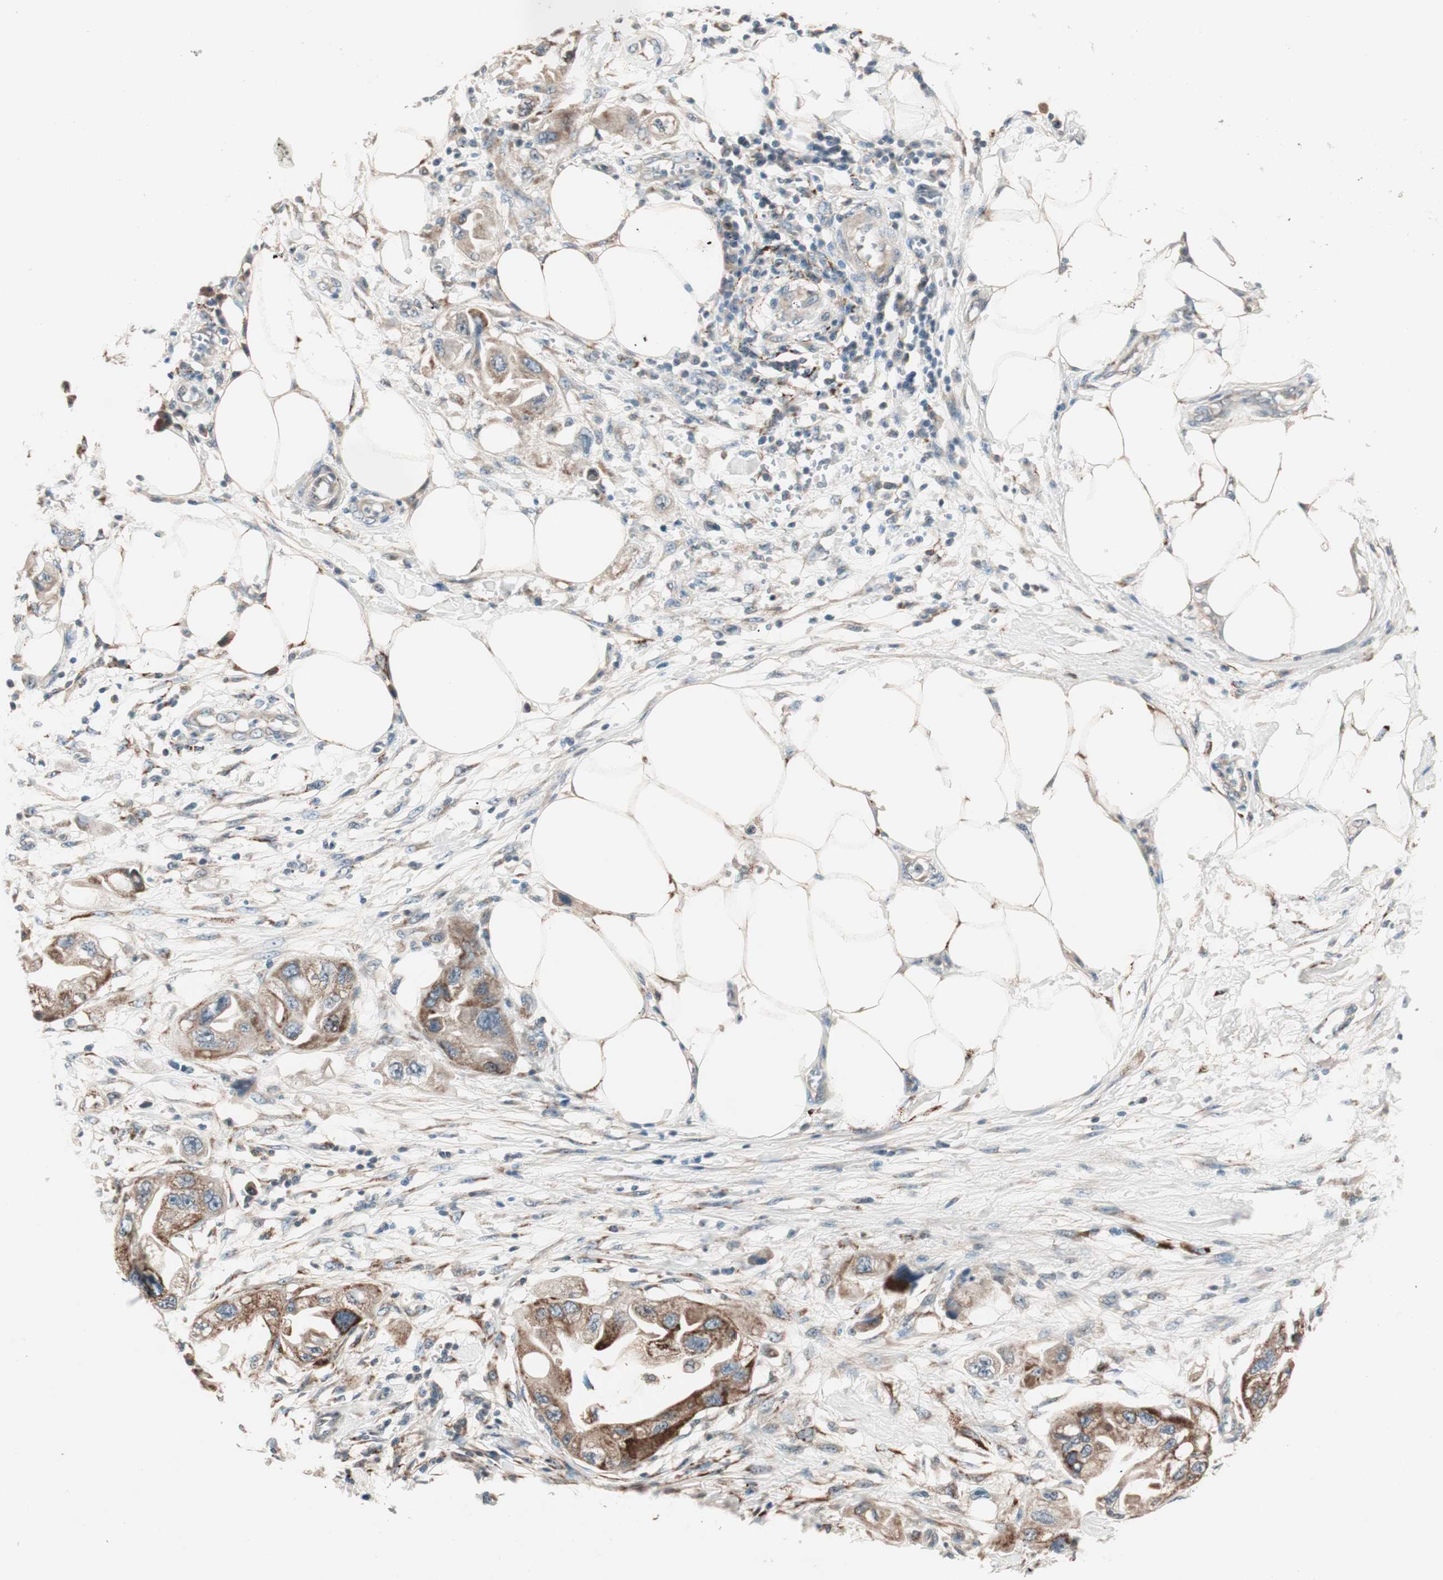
{"staining": {"intensity": "moderate", "quantity": ">75%", "location": "cytoplasmic/membranous"}, "tissue": "endometrial cancer", "cell_type": "Tumor cells", "image_type": "cancer", "snomed": [{"axis": "morphology", "description": "Adenocarcinoma, NOS"}, {"axis": "topography", "description": "Endometrium"}], "caption": "Adenocarcinoma (endometrial) tissue shows moderate cytoplasmic/membranous expression in approximately >75% of tumor cells, visualized by immunohistochemistry.", "gene": "NFRKB", "patient": {"sex": "female", "age": 67}}